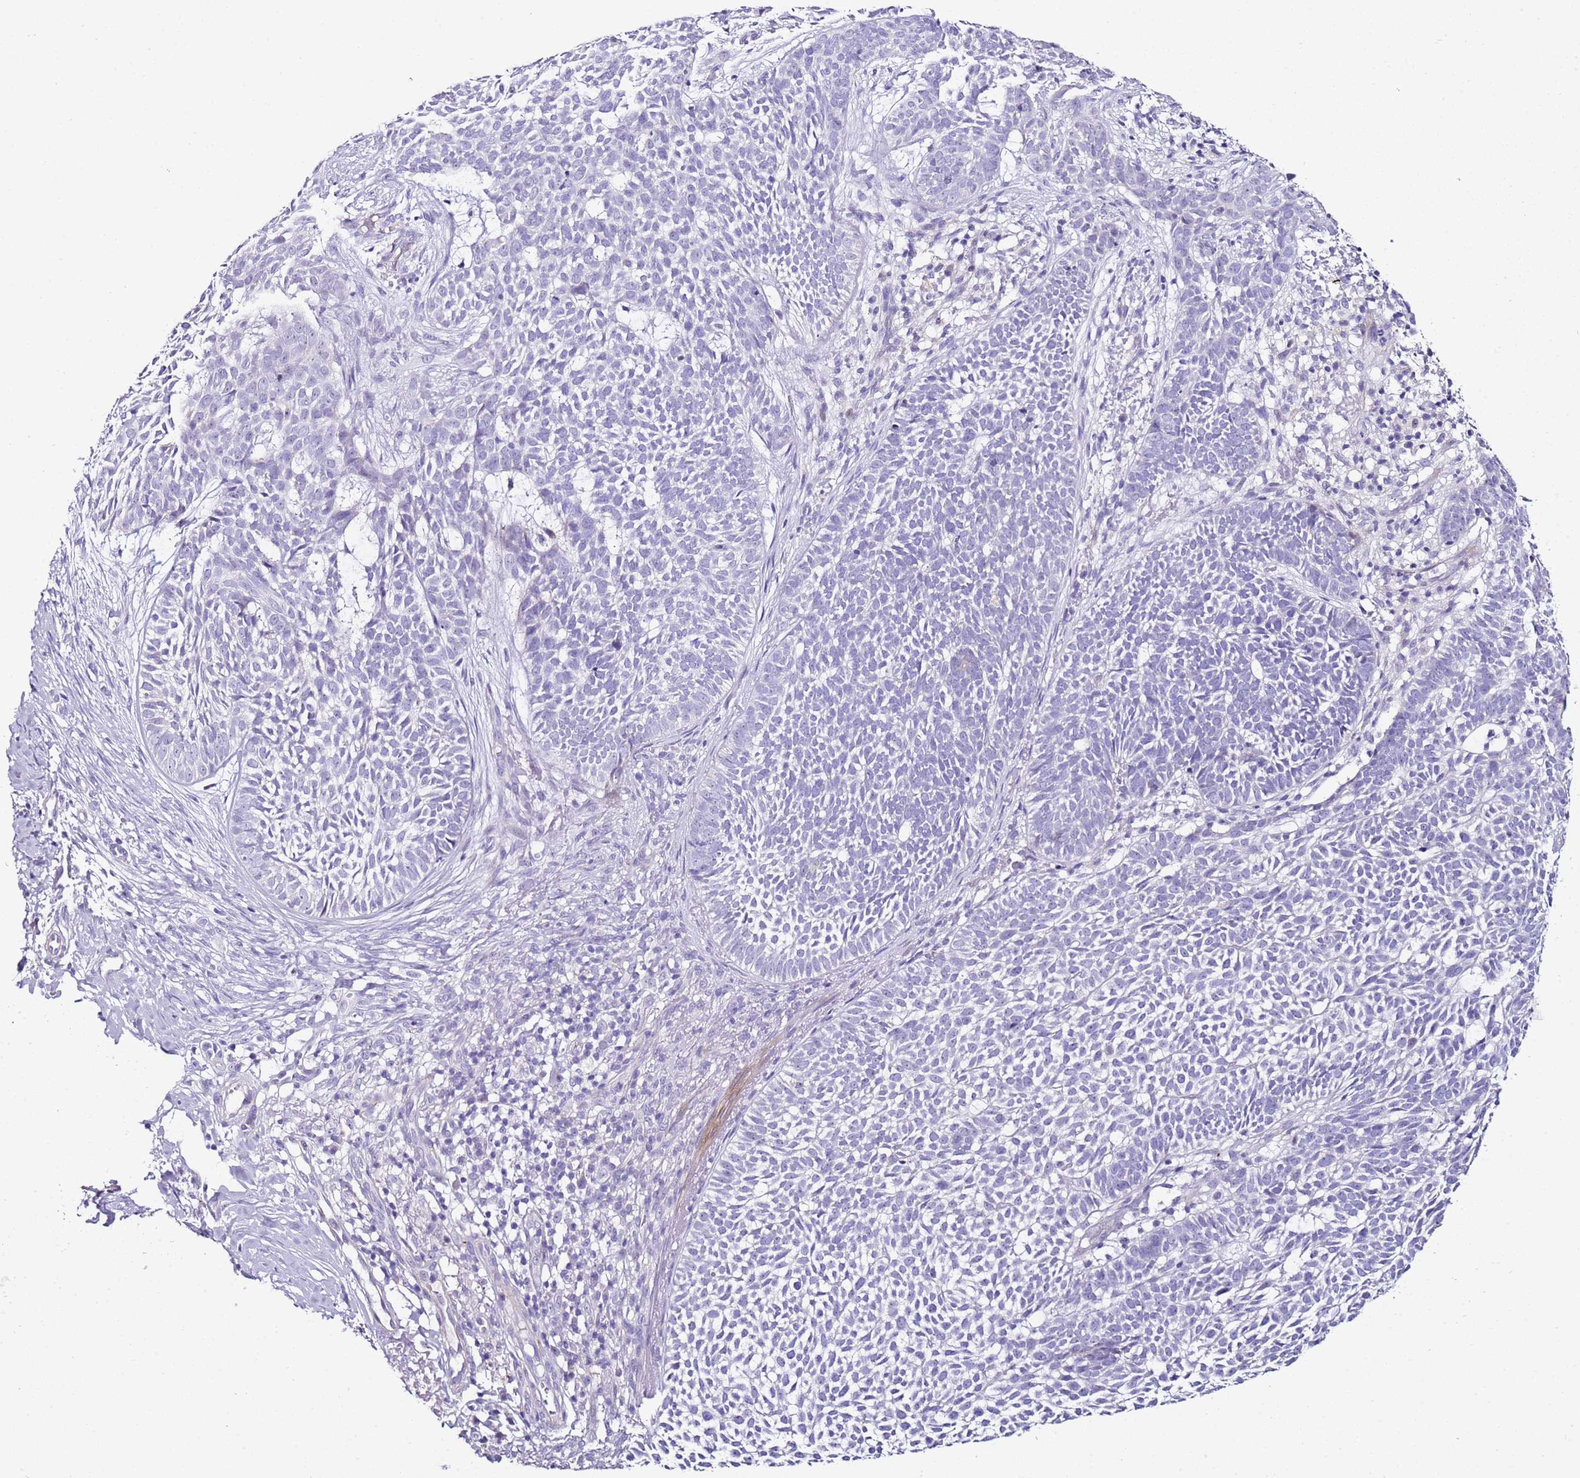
{"staining": {"intensity": "negative", "quantity": "none", "location": "none"}, "tissue": "skin cancer", "cell_type": "Tumor cells", "image_type": "cancer", "snomed": [{"axis": "morphology", "description": "Basal cell carcinoma"}, {"axis": "topography", "description": "Skin"}], "caption": "Immunohistochemistry (IHC) micrograph of human basal cell carcinoma (skin) stained for a protein (brown), which reveals no expression in tumor cells. (Stains: DAB immunohistochemistry with hematoxylin counter stain, Microscopy: brightfield microscopy at high magnification).", "gene": "HGD", "patient": {"sex": "female", "age": 78}}